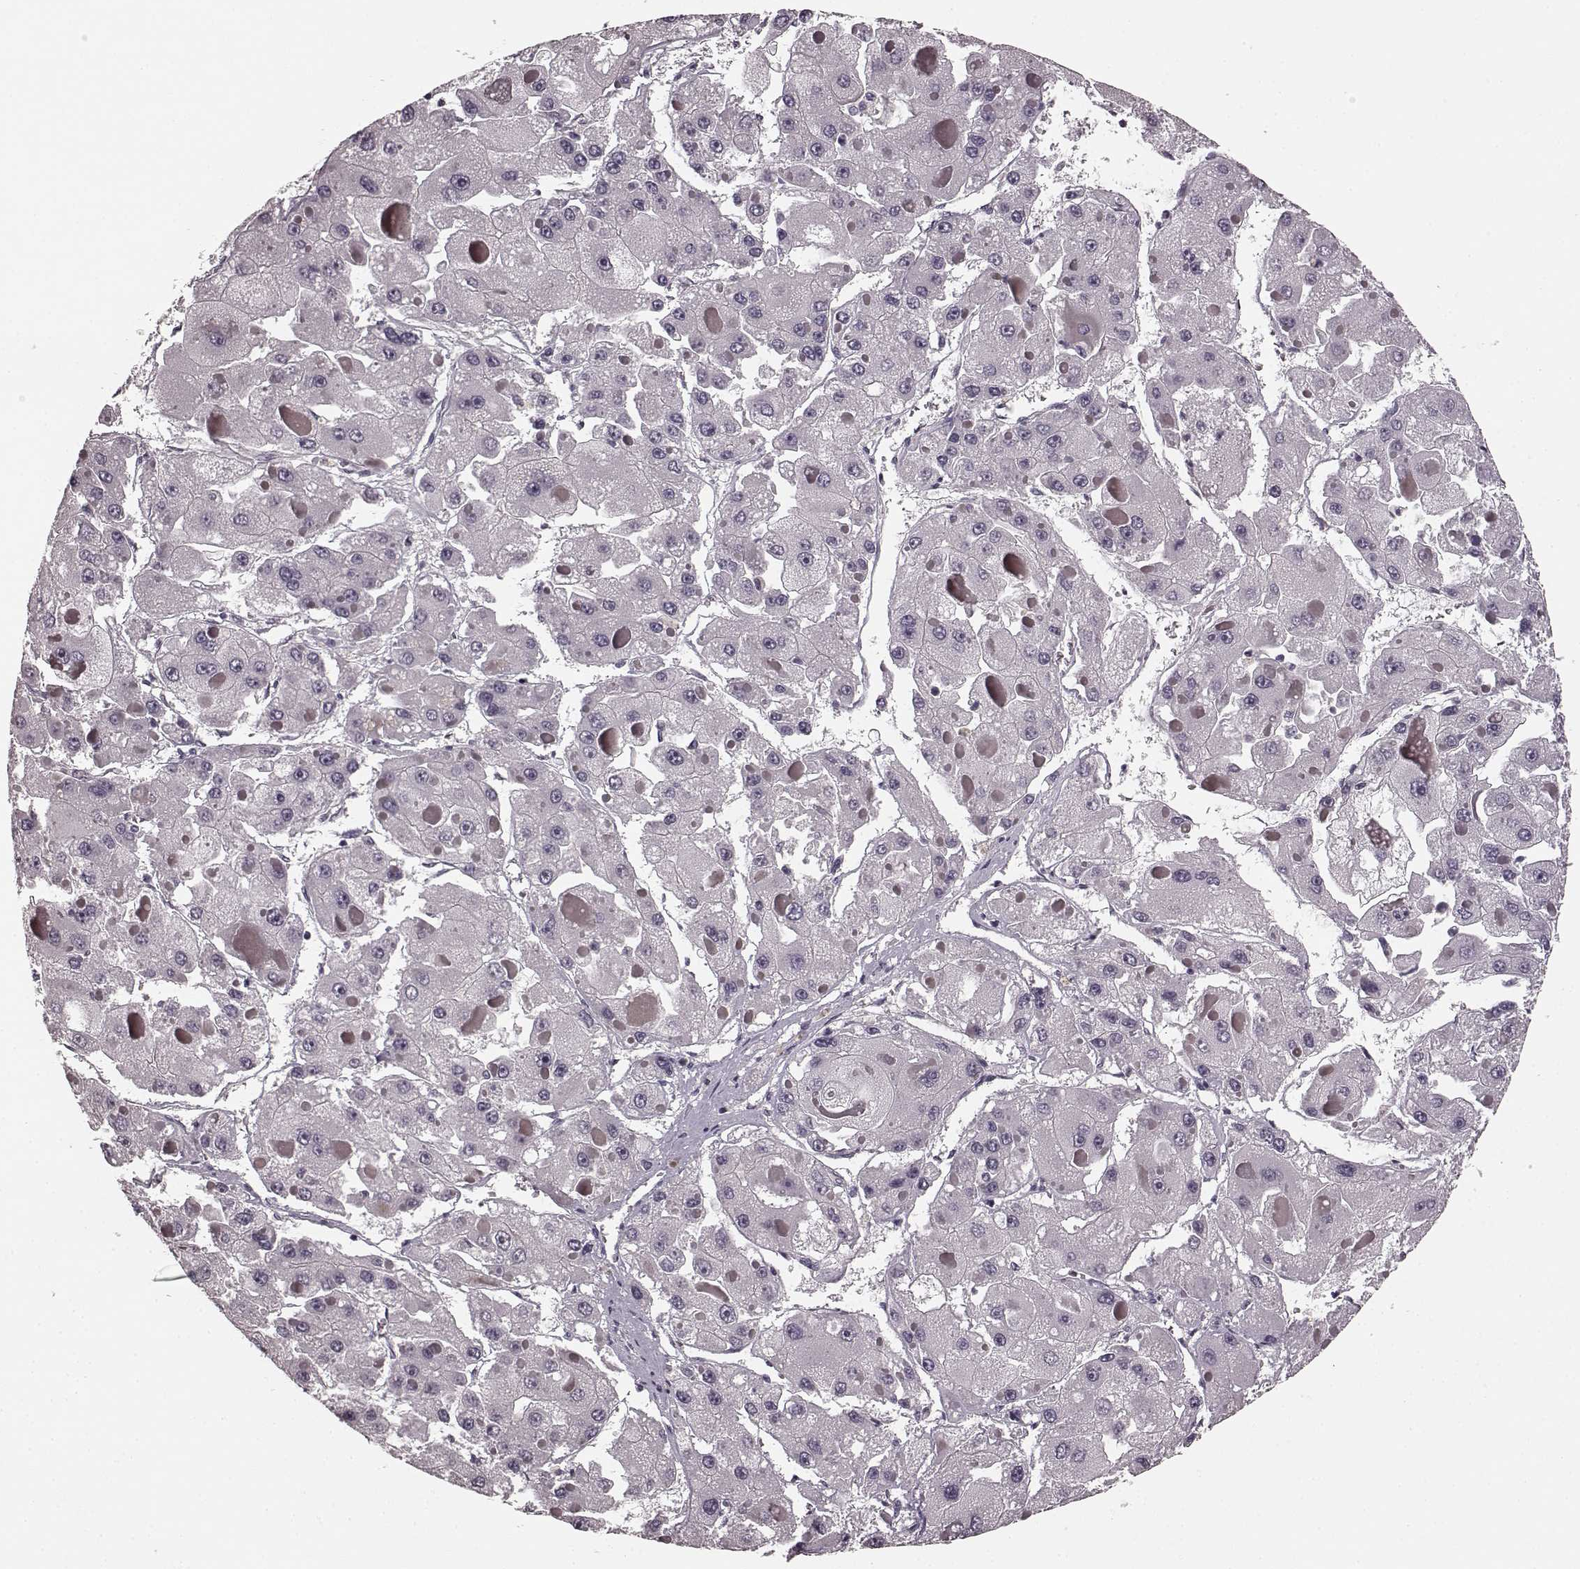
{"staining": {"intensity": "negative", "quantity": "none", "location": "none"}, "tissue": "liver cancer", "cell_type": "Tumor cells", "image_type": "cancer", "snomed": [{"axis": "morphology", "description": "Carcinoma, Hepatocellular, NOS"}, {"axis": "topography", "description": "Liver"}], "caption": "Immunohistochemistry (IHC) histopathology image of neoplastic tissue: human hepatocellular carcinoma (liver) stained with DAB (3,3'-diaminobenzidine) demonstrates no significant protein staining in tumor cells. The staining is performed using DAB brown chromogen with nuclei counter-stained in using hematoxylin.", "gene": "PRKCE", "patient": {"sex": "female", "age": 73}}